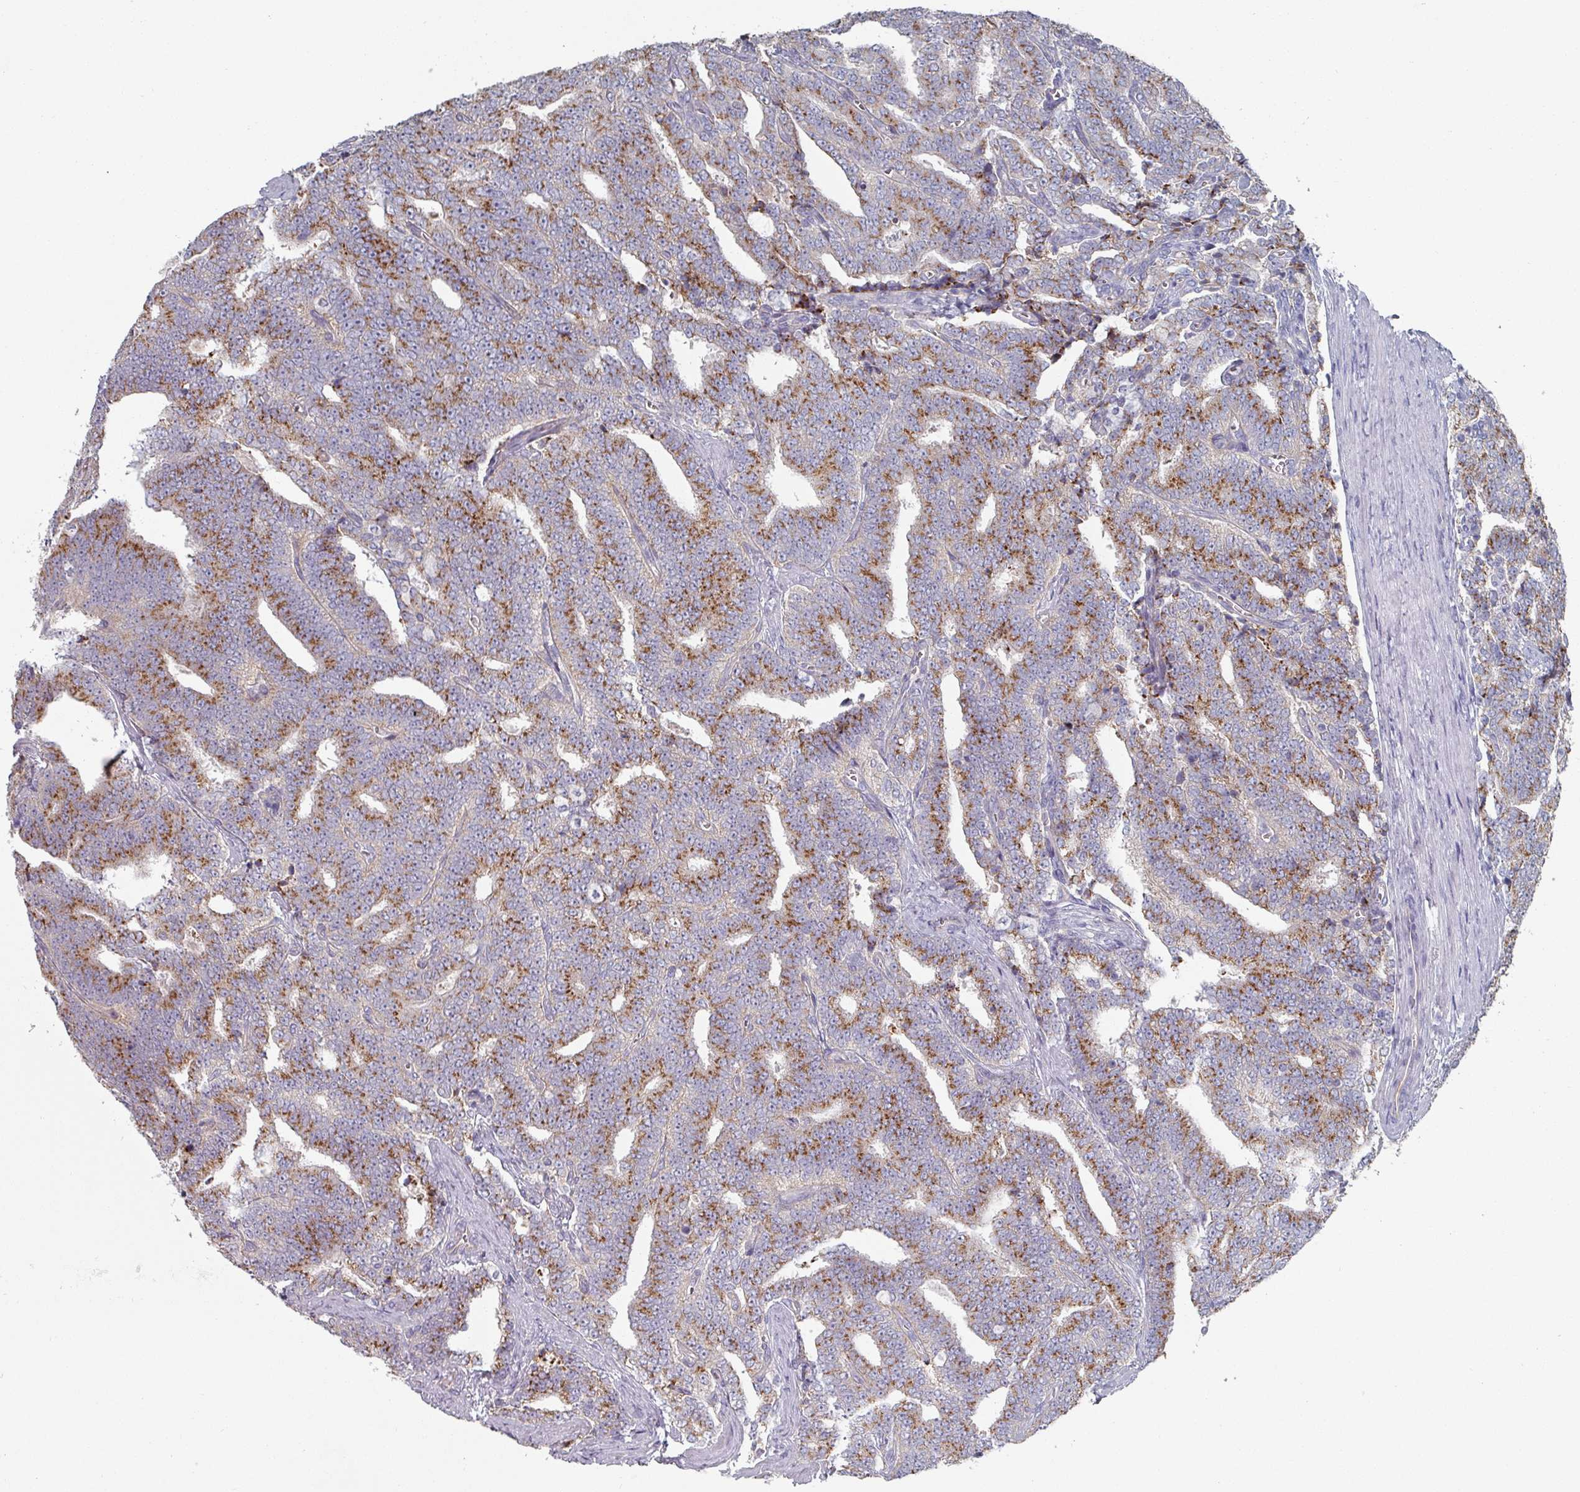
{"staining": {"intensity": "moderate", "quantity": ">75%", "location": "cytoplasmic/membranous"}, "tissue": "prostate cancer", "cell_type": "Tumor cells", "image_type": "cancer", "snomed": [{"axis": "morphology", "description": "Adenocarcinoma, High grade"}, {"axis": "topography", "description": "Prostate and seminal vesicle, NOS"}], "caption": "Immunohistochemistry (IHC) staining of prostate cancer, which exhibits medium levels of moderate cytoplasmic/membranous expression in approximately >75% of tumor cells indicating moderate cytoplasmic/membranous protein staining. The staining was performed using DAB (brown) for protein detection and nuclei were counterstained in hematoxylin (blue).", "gene": "EFL1", "patient": {"sex": "male", "age": 67}}